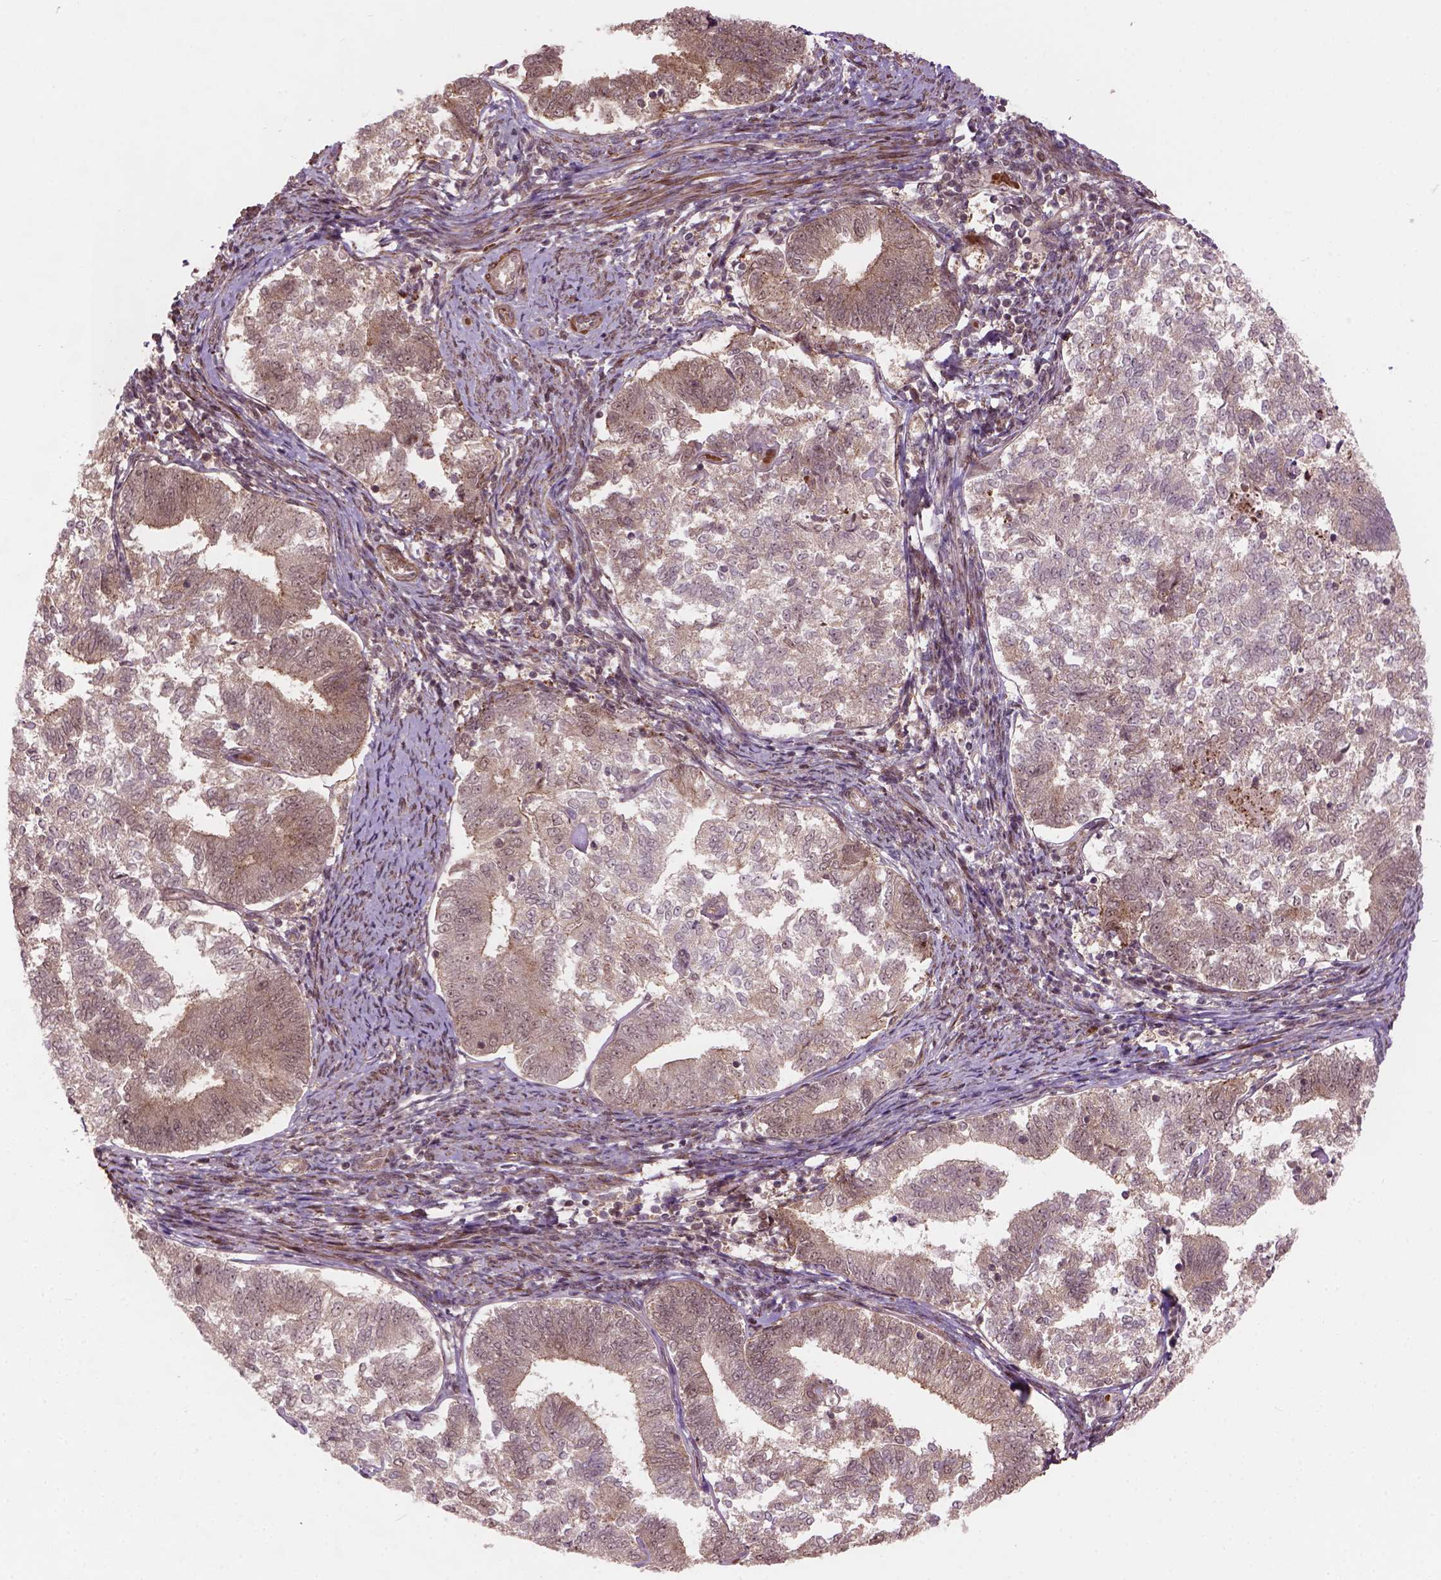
{"staining": {"intensity": "weak", "quantity": ">75%", "location": "cytoplasmic/membranous,nuclear"}, "tissue": "endometrial cancer", "cell_type": "Tumor cells", "image_type": "cancer", "snomed": [{"axis": "morphology", "description": "Adenocarcinoma, NOS"}, {"axis": "topography", "description": "Endometrium"}], "caption": "This is an image of immunohistochemistry (IHC) staining of endometrial cancer, which shows weak expression in the cytoplasmic/membranous and nuclear of tumor cells.", "gene": "PSMD11", "patient": {"sex": "female", "age": 65}}